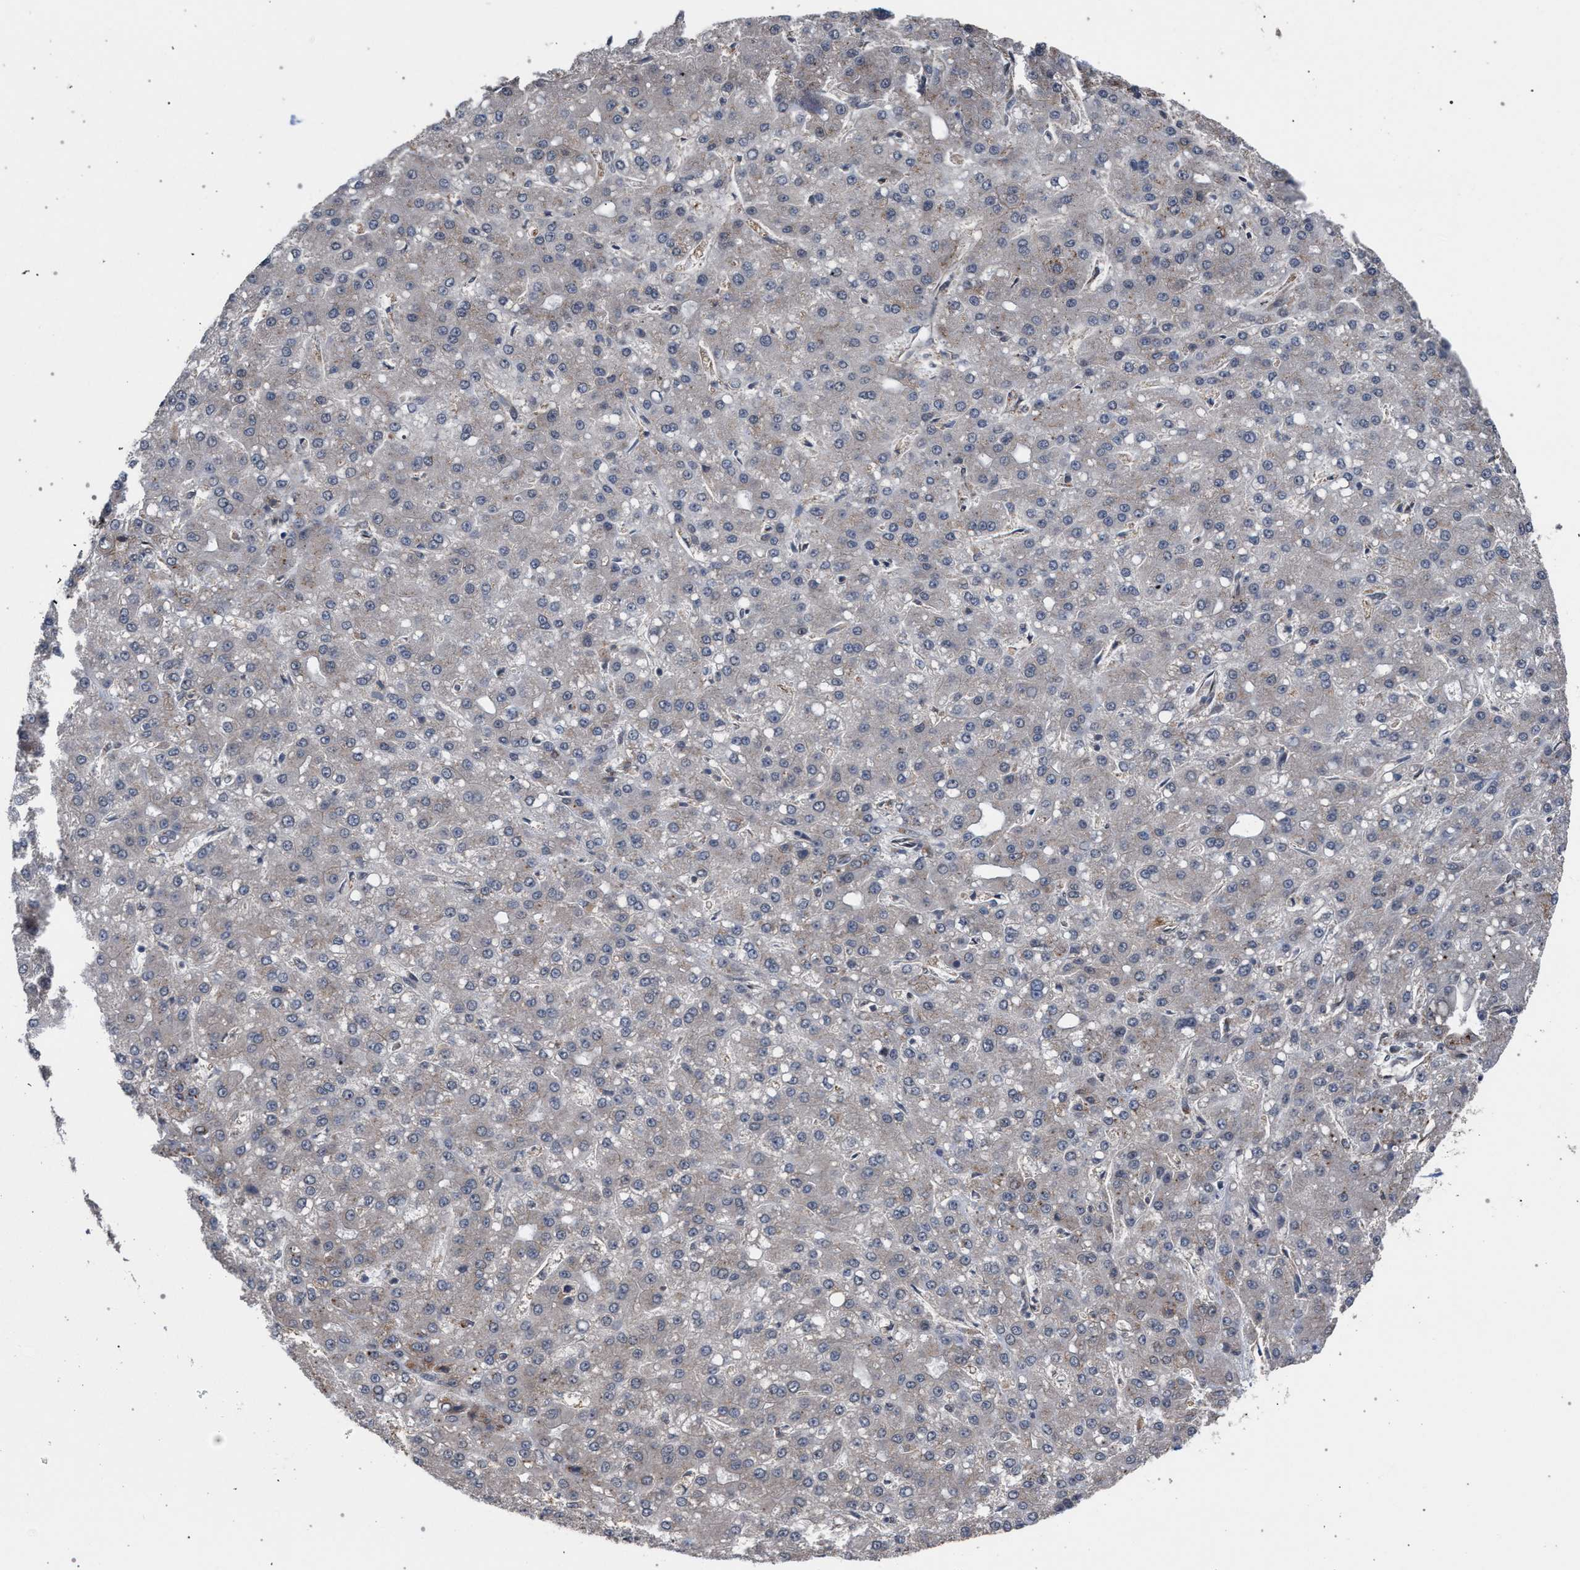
{"staining": {"intensity": "moderate", "quantity": "<25%", "location": "cytoplasmic/membranous"}, "tissue": "liver cancer", "cell_type": "Tumor cells", "image_type": "cancer", "snomed": [{"axis": "morphology", "description": "Carcinoma, Hepatocellular, NOS"}, {"axis": "topography", "description": "Liver"}], "caption": "Liver hepatocellular carcinoma stained with DAB IHC displays low levels of moderate cytoplasmic/membranous staining in about <25% of tumor cells. (Stains: DAB in brown, nuclei in blue, Microscopy: brightfield microscopy at high magnification).", "gene": "ARPC5L", "patient": {"sex": "male", "age": 67}}